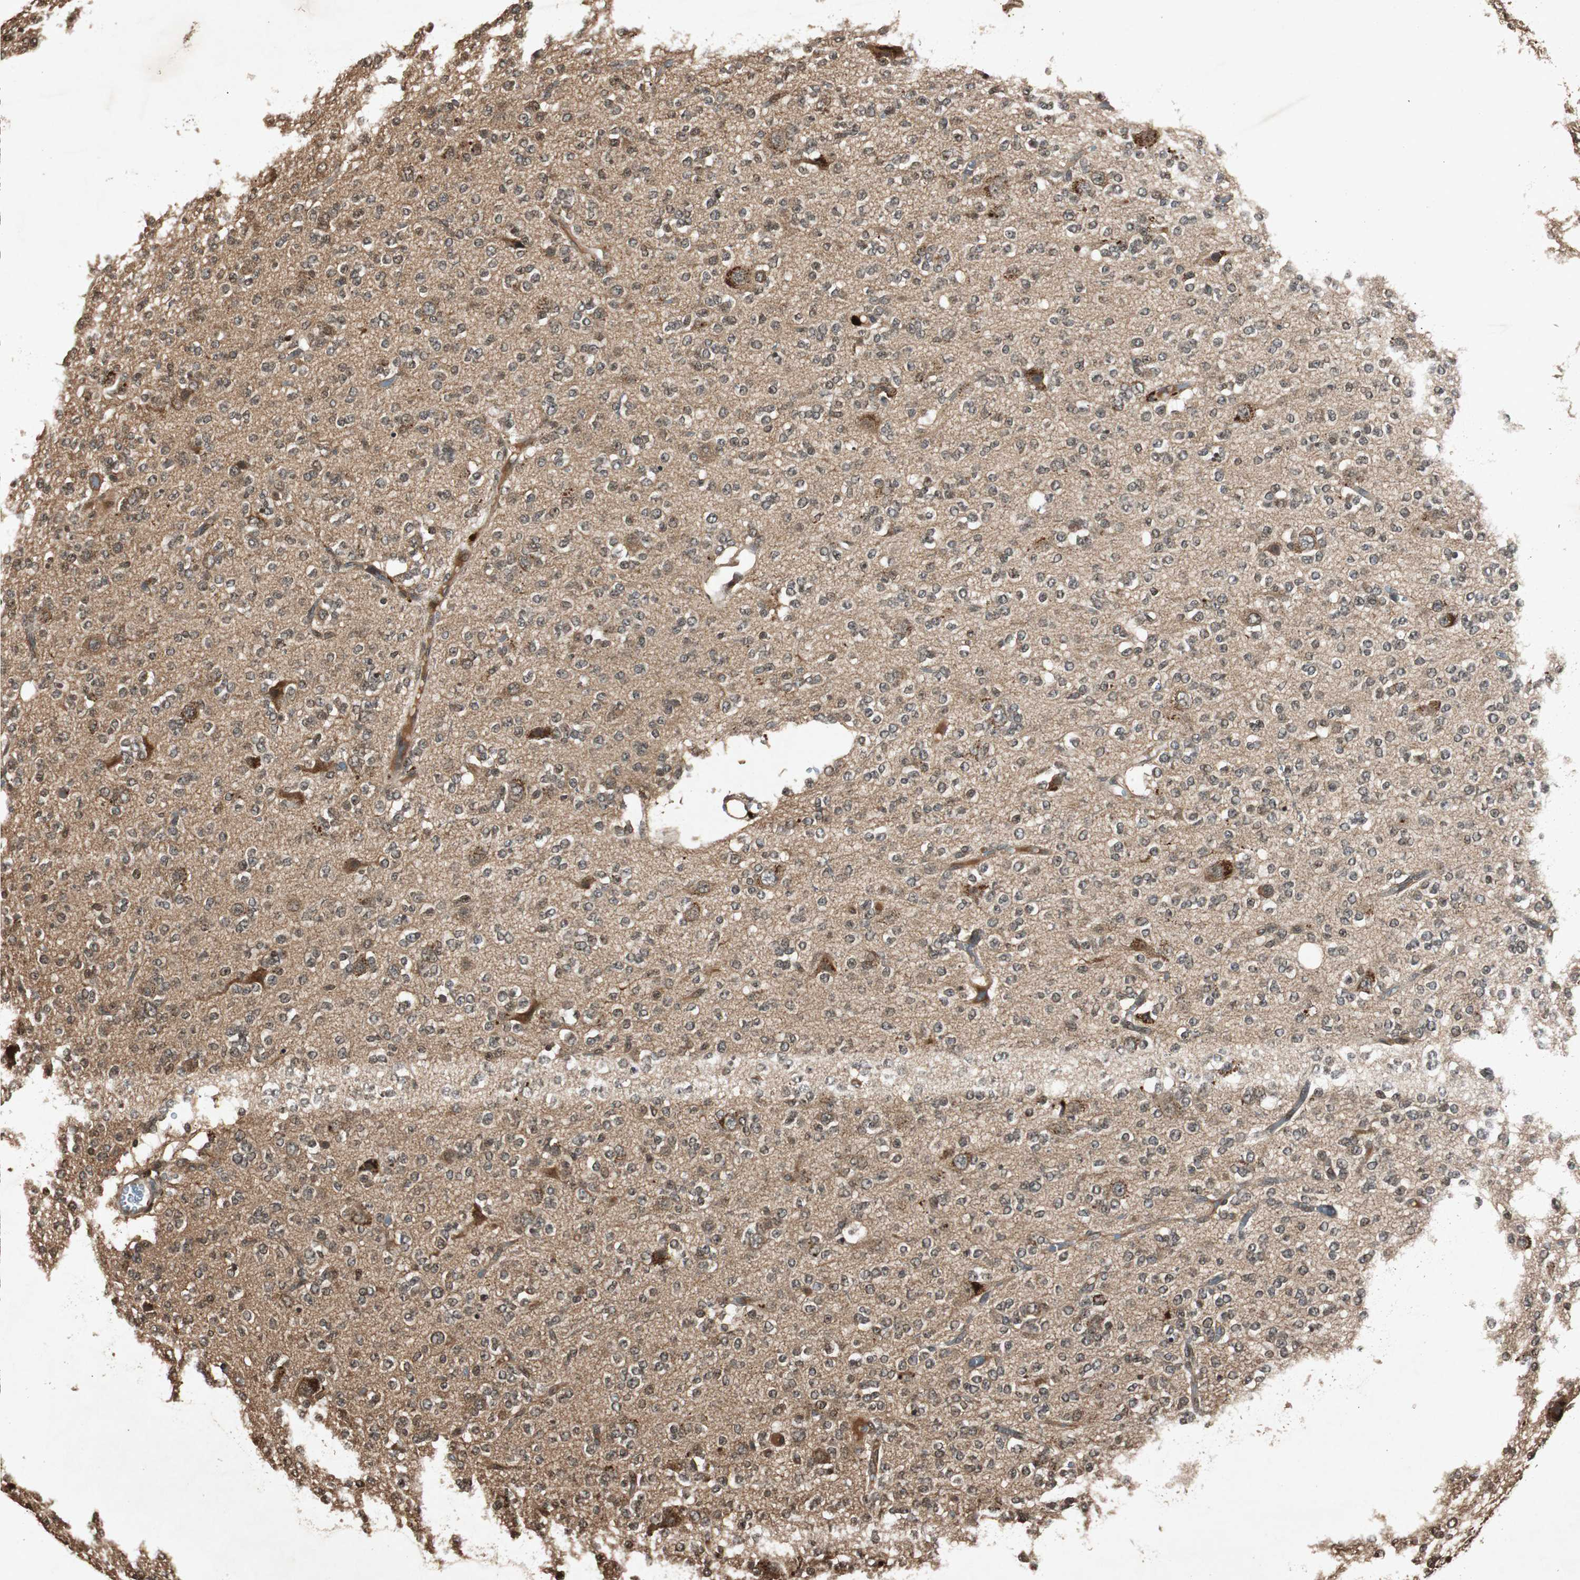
{"staining": {"intensity": "negative", "quantity": "none", "location": "none"}, "tissue": "glioma", "cell_type": "Tumor cells", "image_type": "cancer", "snomed": [{"axis": "morphology", "description": "Glioma, malignant, Low grade"}, {"axis": "topography", "description": "Brain"}], "caption": "A micrograph of malignant glioma (low-grade) stained for a protein shows no brown staining in tumor cells. (Brightfield microscopy of DAB (3,3'-diaminobenzidine) immunohistochemistry at high magnification).", "gene": "SLIT2", "patient": {"sex": "male", "age": 38}}